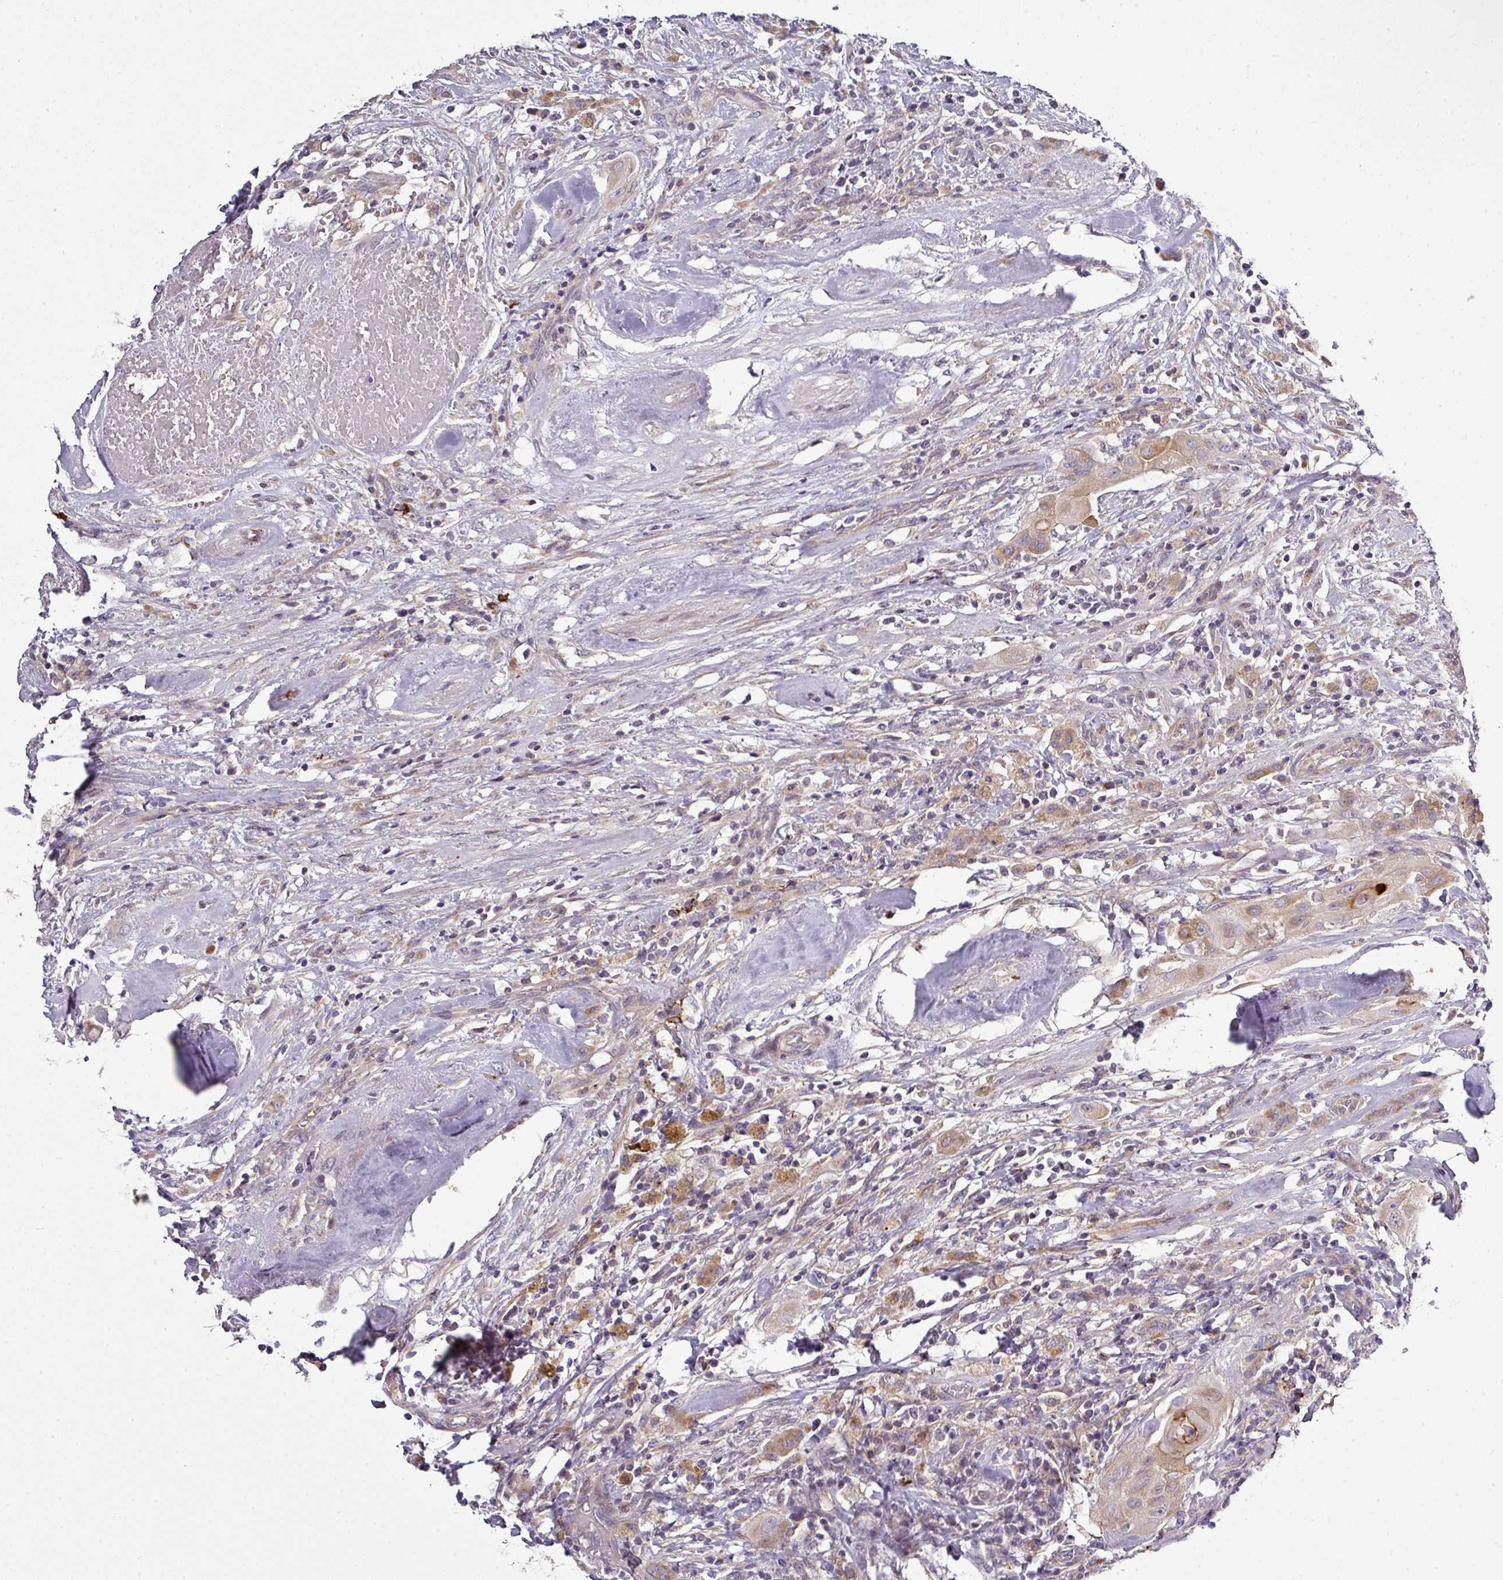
{"staining": {"intensity": "moderate", "quantity": "25%-75%", "location": "cytoplasmic/membranous"}, "tissue": "thyroid cancer", "cell_type": "Tumor cells", "image_type": "cancer", "snomed": [{"axis": "morphology", "description": "Papillary adenocarcinoma, NOS"}, {"axis": "topography", "description": "Thyroid gland"}], "caption": "A brown stain highlights moderate cytoplasmic/membranous expression of a protein in human thyroid cancer (papillary adenocarcinoma) tumor cells.", "gene": "GAN", "patient": {"sex": "female", "age": 59}}